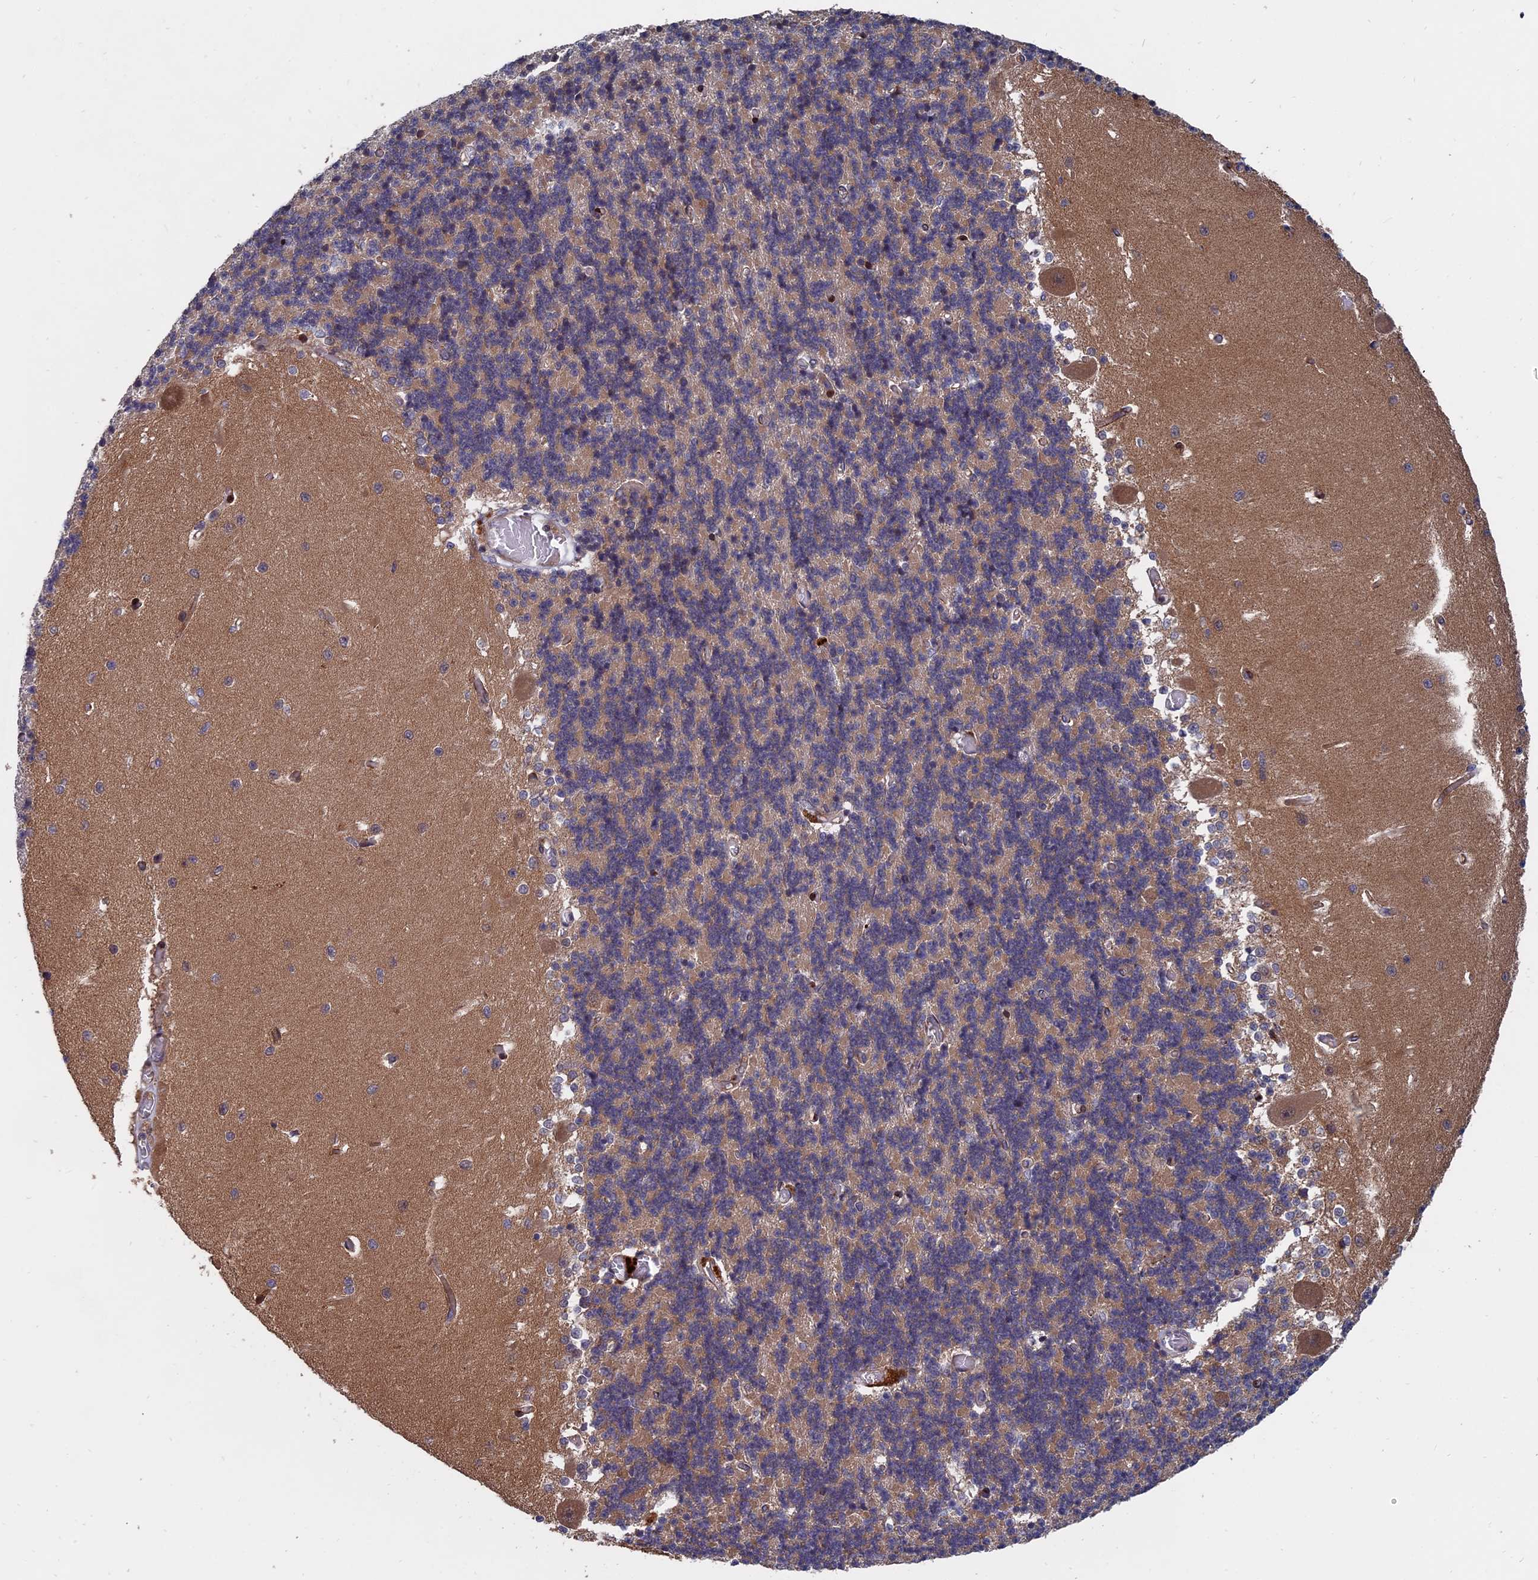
{"staining": {"intensity": "moderate", "quantity": "<25%", "location": "cytoplasmic/membranous"}, "tissue": "cerebellum", "cell_type": "Cells in granular layer", "image_type": "normal", "snomed": [{"axis": "morphology", "description": "Normal tissue, NOS"}, {"axis": "topography", "description": "Cerebellum"}], "caption": "Immunohistochemistry image of normal cerebellum: human cerebellum stained using IHC demonstrates low levels of moderate protein expression localized specifically in the cytoplasmic/membranous of cells in granular layer, appearing as a cytoplasmic/membranous brown color.", "gene": "TRAPPC2L", "patient": {"sex": "male", "age": 37}}